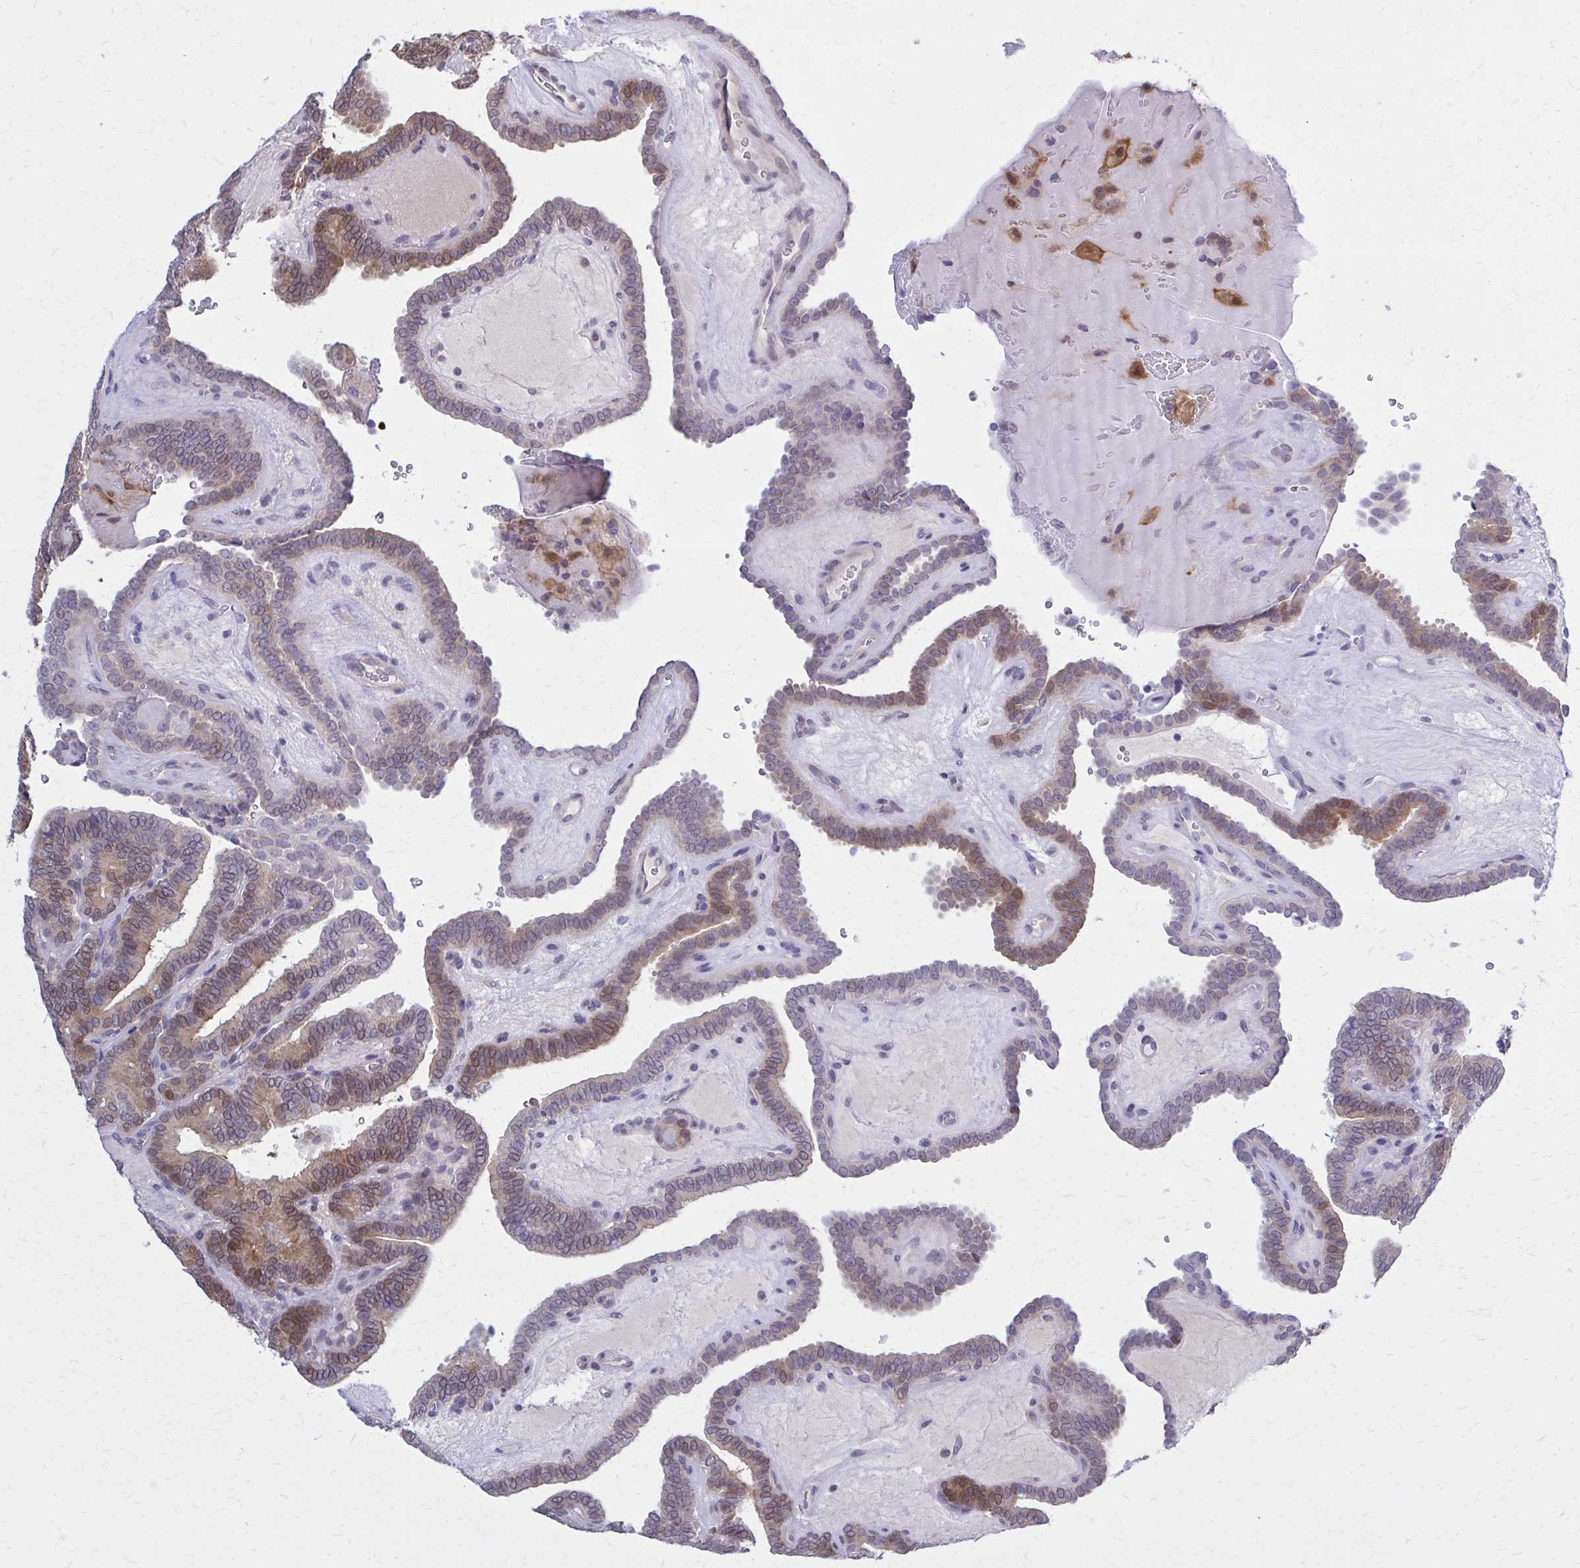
{"staining": {"intensity": "moderate", "quantity": ">75%", "location": "cytoplasmic/membranous"}, "tissue": "thyroid cancer", "cell_type": "Tumor cells", "image_type": "cancer", "snomed": [{"axis": "morphology", "description": "Papillary adenocarcinoma, NOS"}, {"axis": "topography", "description": "Thyroid gland"}], "caption": "Protein staining by IHC reveals moderate cytoplasmic/membranous expression in about >75% of tumor cells in thyroid cancer (papillary adenocarcinoma).", "gene": "DBI", "patient": {"sex": "female", "age": 21}}